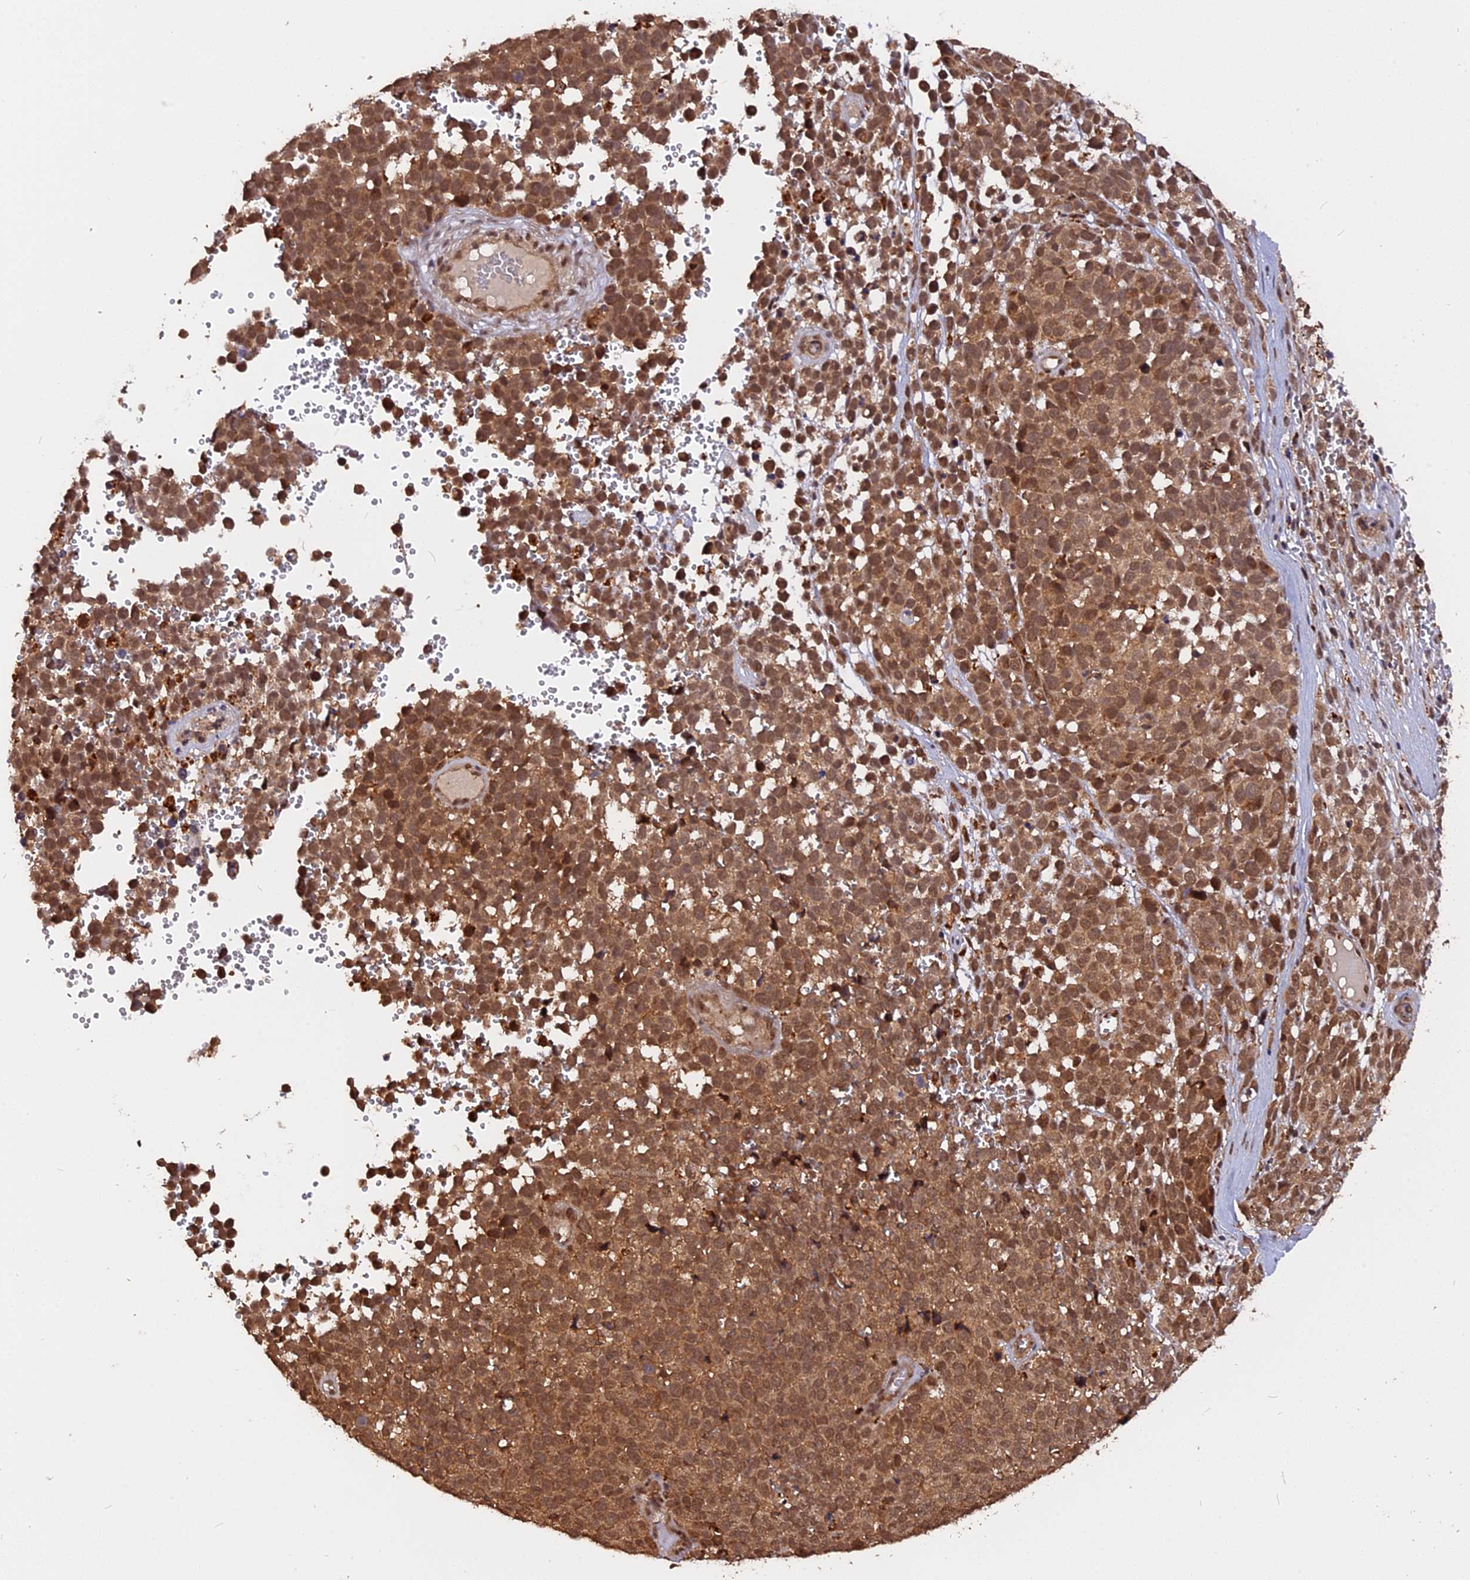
{"staining": {"intensity": "moderate", "quantity": ">75%", "location": "cytoplasmic/membranous,nuclear"}, "tissue": "melanoma", "cell_type": "Tumor cells", "image_type": "cancer", "snomed": [{"axis": "morphology", "description": "Malignant melanoma, NOS"}, {"axis": "topography", "description": "Nose, NOS"}], "caption": "Protein staining of malignant melanoma tissue exhibits moderate cytoplasmic/membranous and nuclear positivity in approximately >75% of tumor cells.", "gene": "ADRM1", "patient": {"sex": "female", "age": 48}}